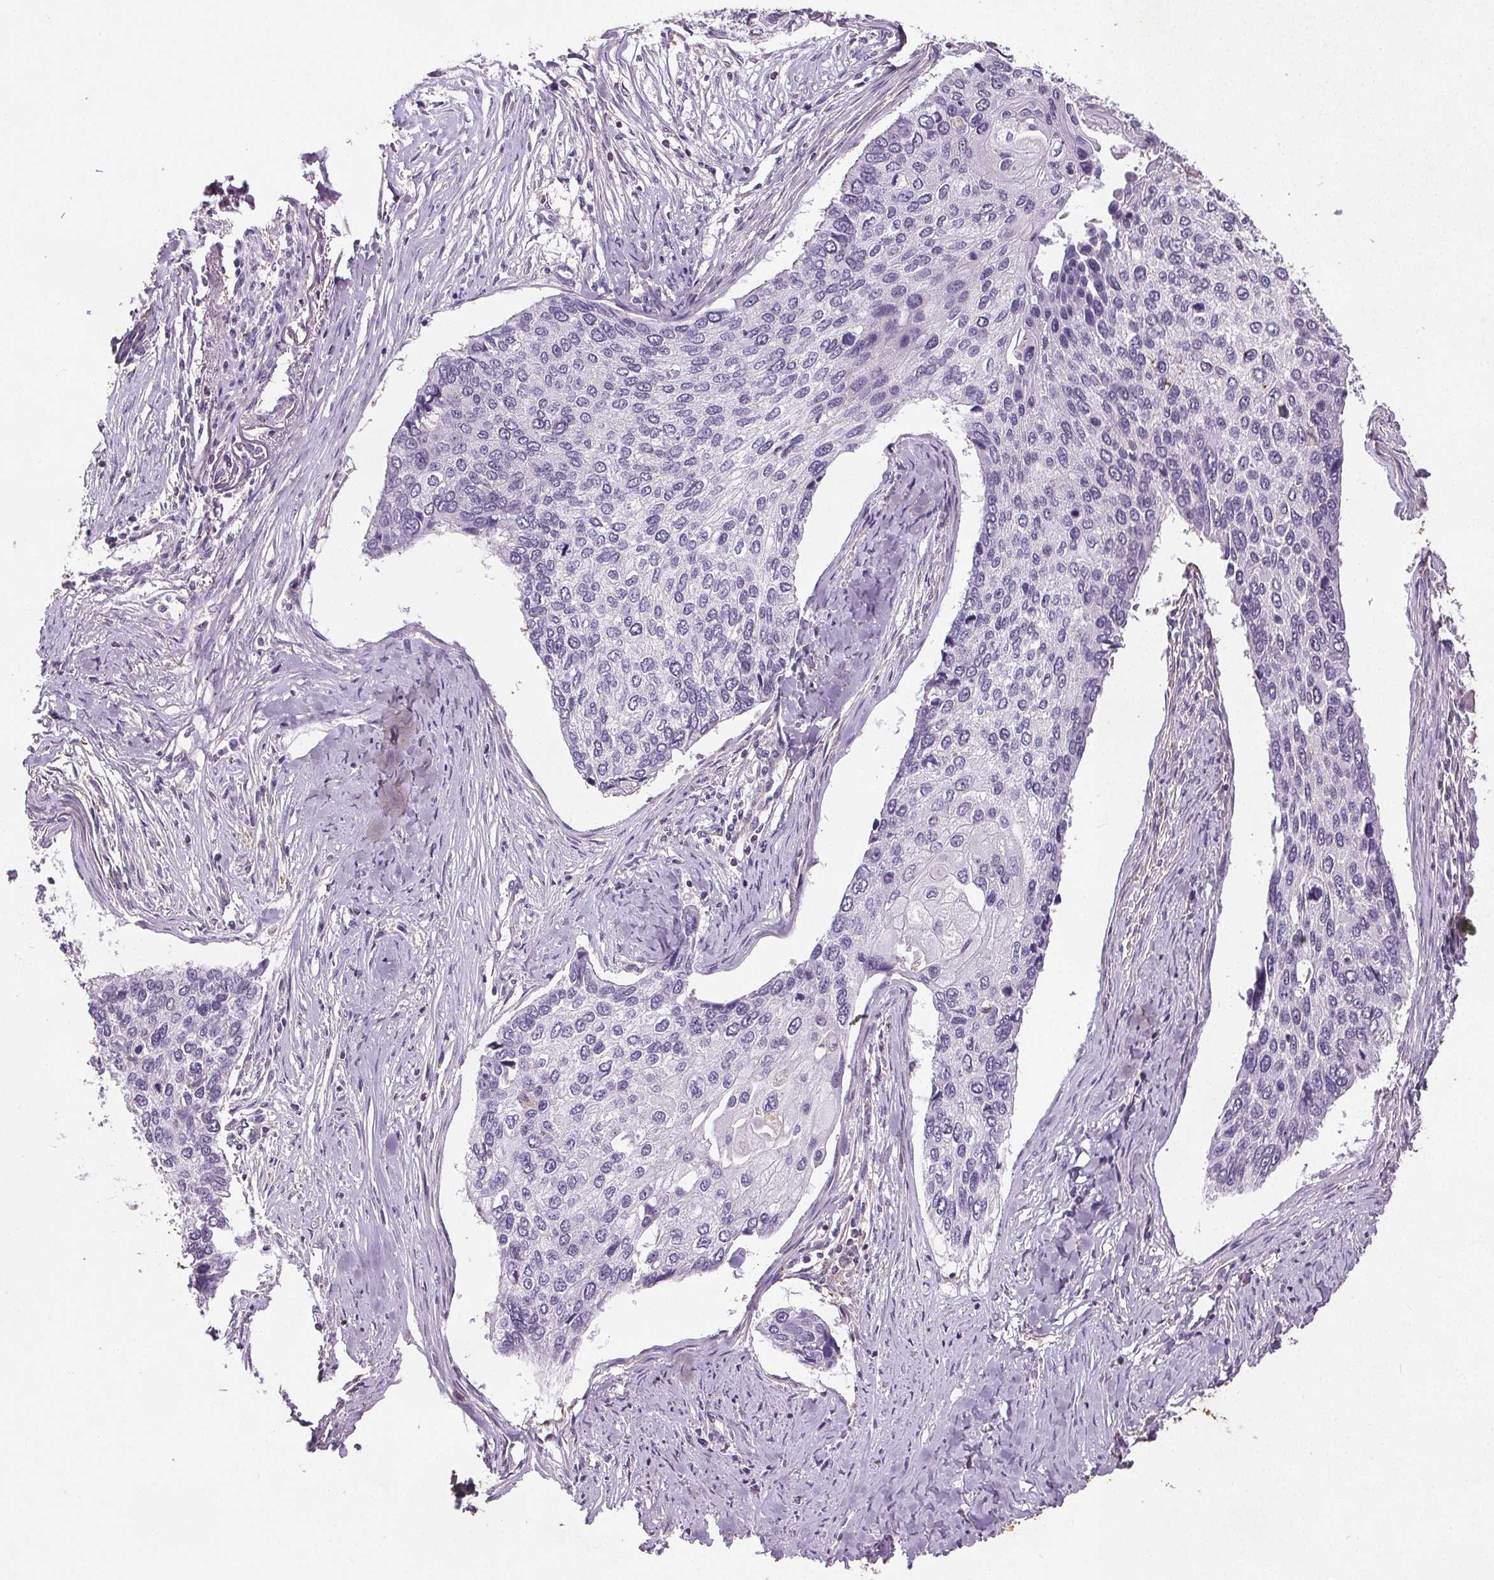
{"staining": {"intensity": "negative", "quantity": "none", "location": "none"}, "tissue": "lung cancer", "cell_type": "Tumor cells", "image_type": "cancer", "snomed": [{"axis": "morphology", "description": "Squamous cell carcinoma, NOS"}, {"axis": "morphology", "description": "Squamous cell carcinoma, metastatic, NOS"}, {"axis": "topography", "description": "Lung"}], "caption": "Human metastatic squamous cell carcinoma (lung) stained for a protein using immunohistochemistry demonstrates no expression in tumor cells.", "gene": "C19orf84", "patient": {"sex": "male", "age": 63}}